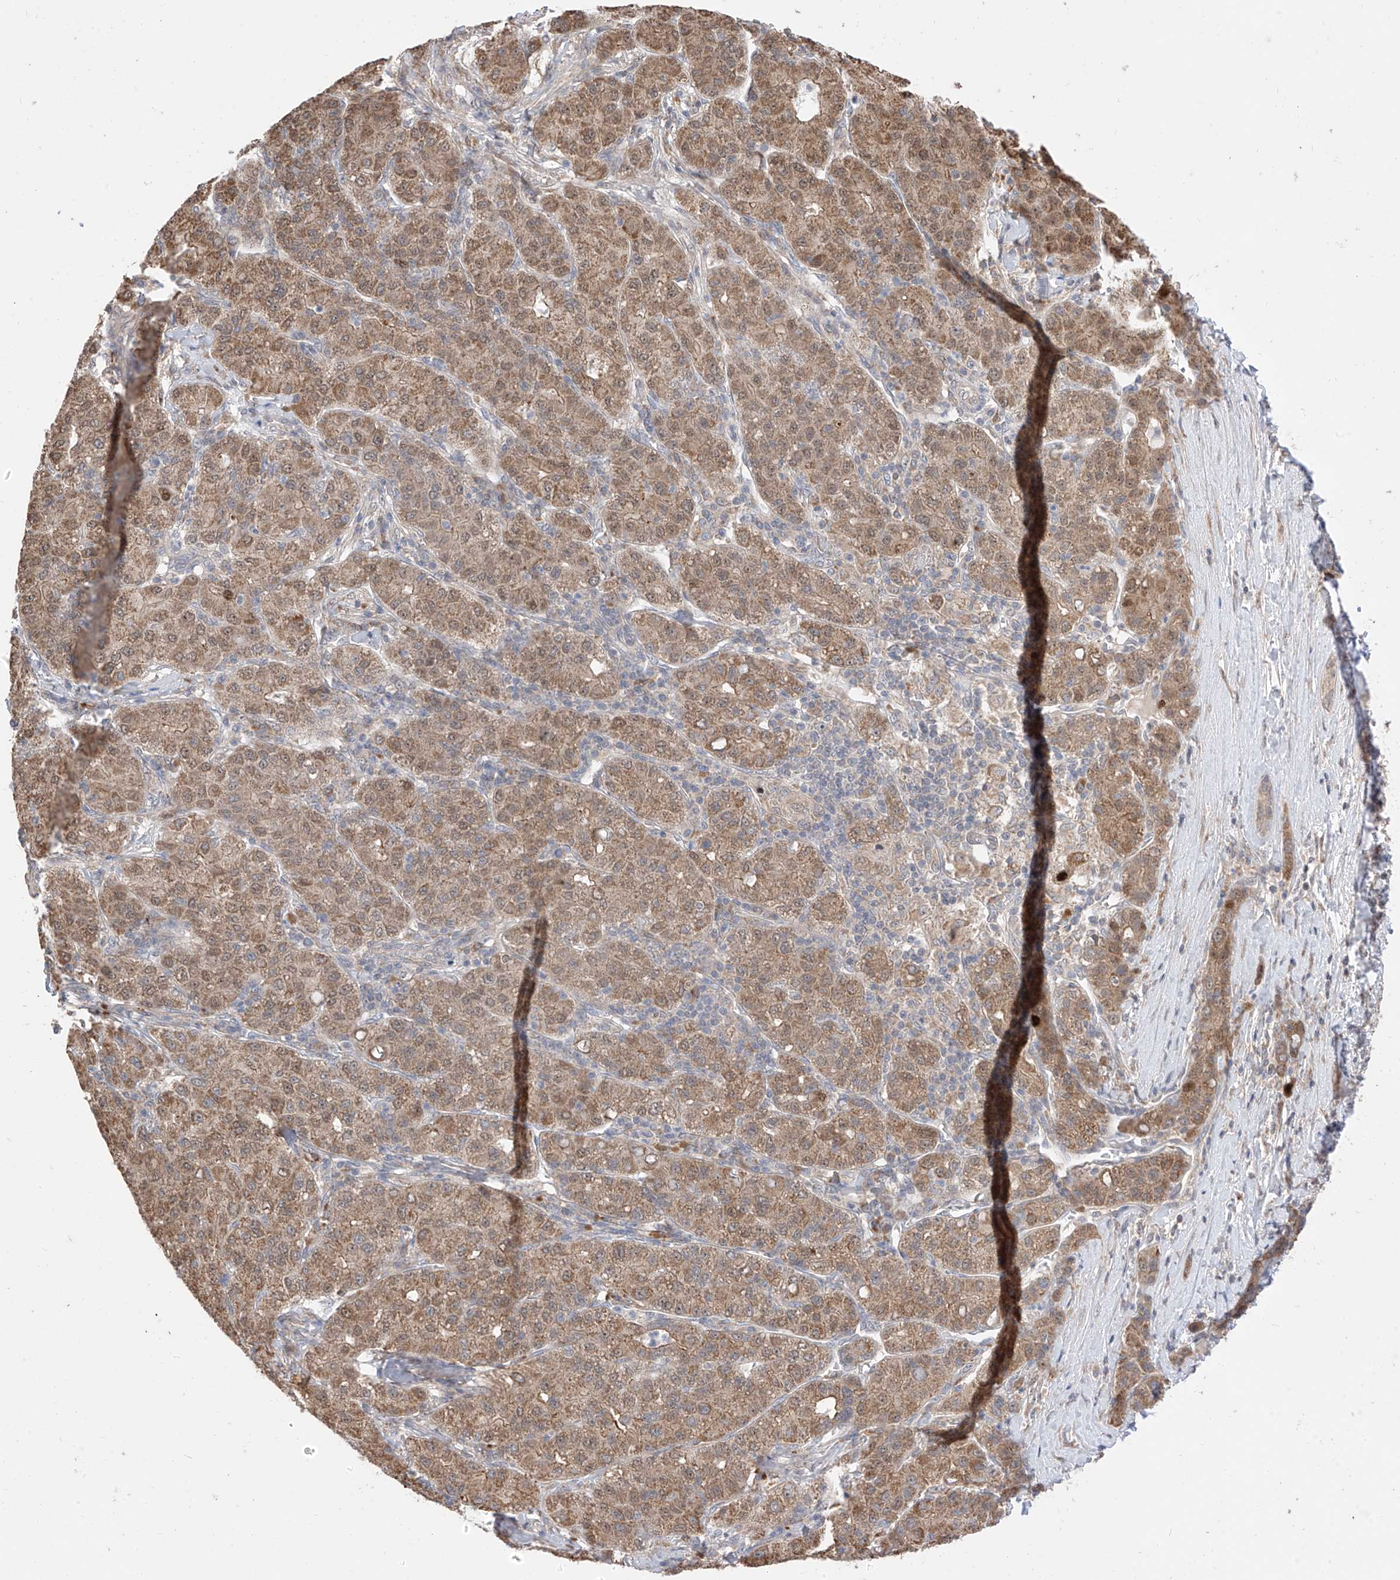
{"staining": {"intensity": "moderate", "quantity": ">75%", "location": "cytoplasmic/membranous"}, "tissue": "liver cancer", "cell_type": "Tumor cells", "image_type": "cancer", "snomed": [{"axis": "morphology", "description": "Carcinoma, Hepatocellular, NOS"}, {"axis": "topography", "description": "Liver"}], "caption": "Protein staining reveals moderate cytoplasmic/membranous staining in about >75% of tumor cells in liver hepatocellular carcinoma.", "gene": "LATS1", "patient": {"sex": "male", "age": 65}}